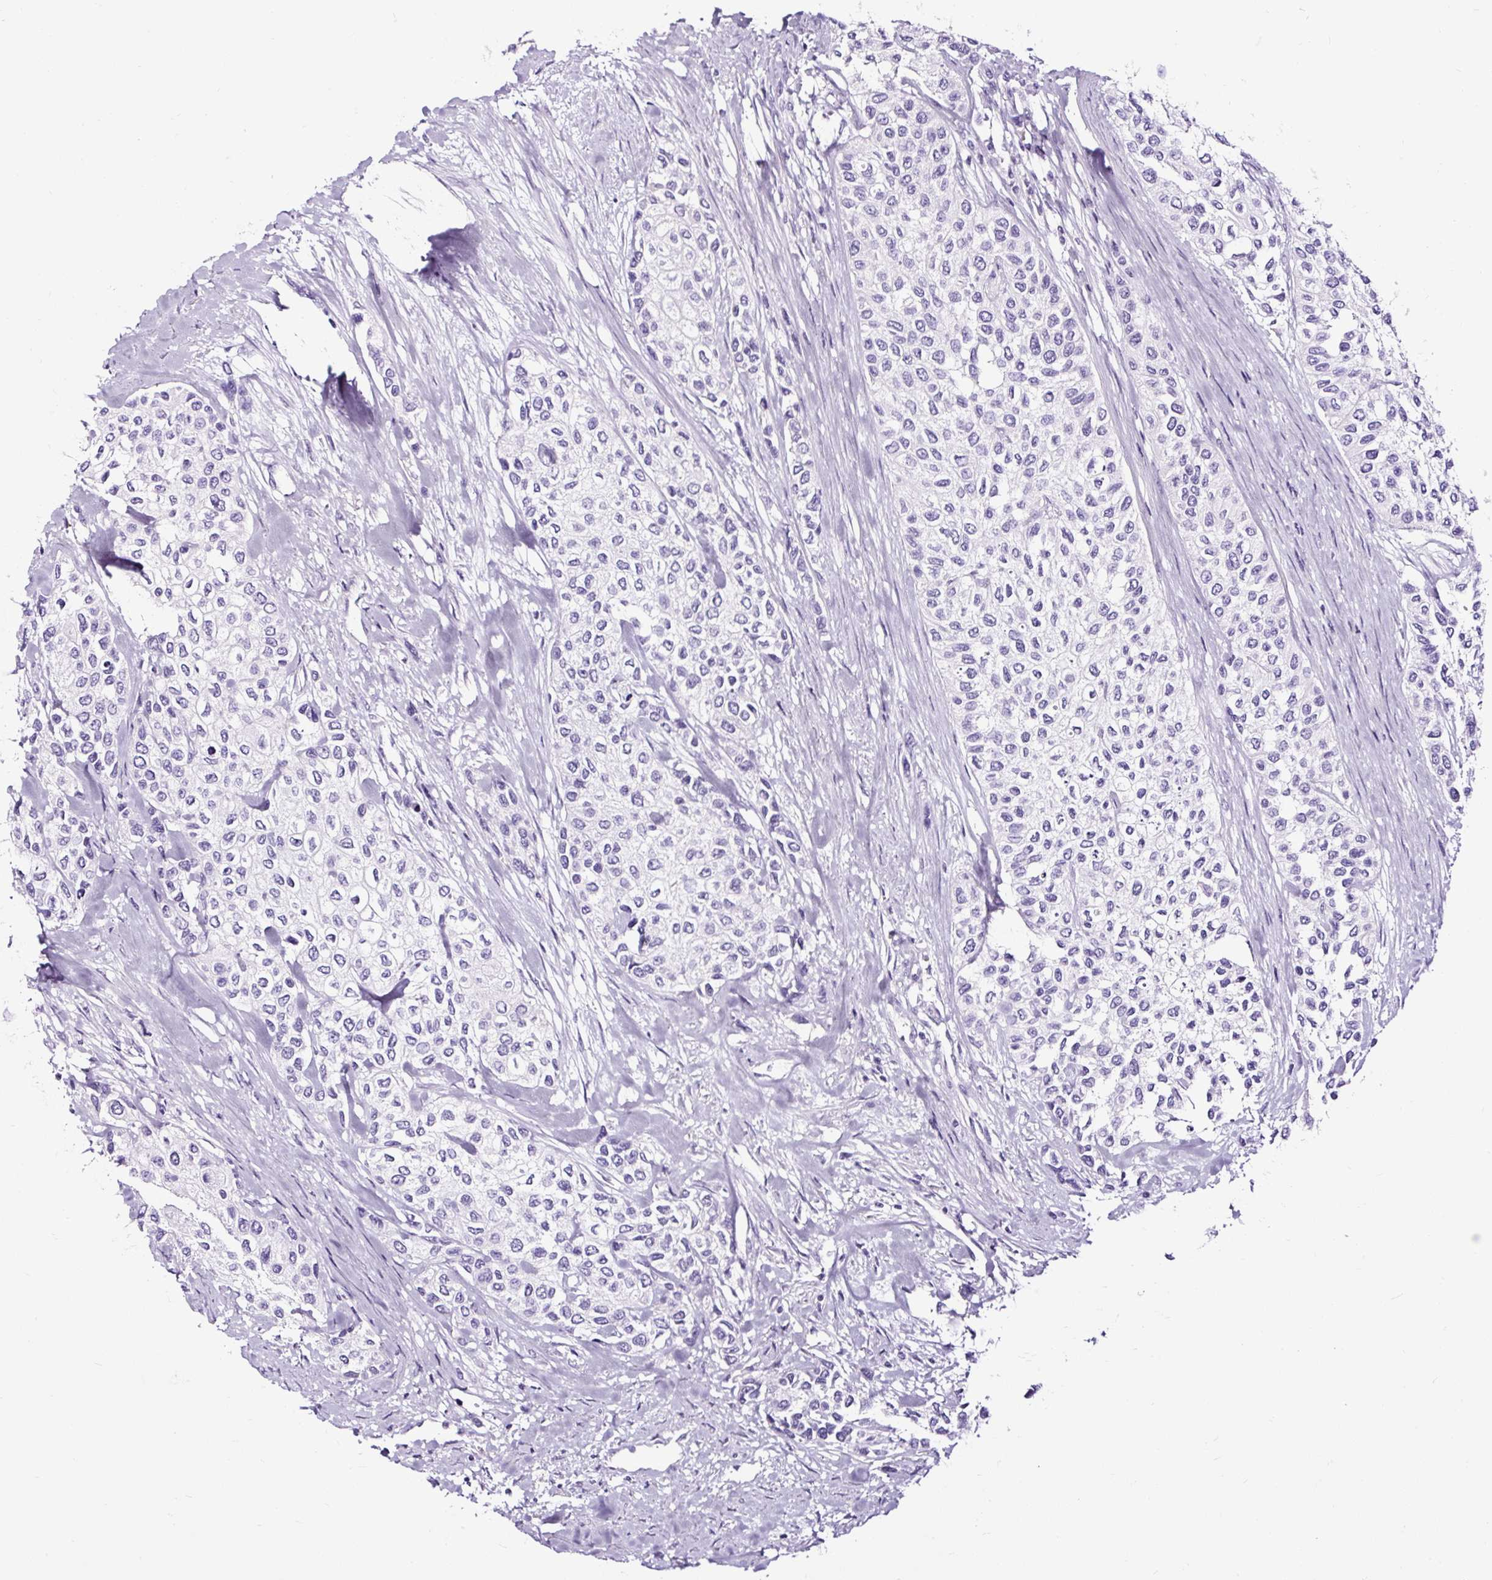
{"staining": {"intensity": "negative", "quantity": "none", "location": "none"}, "tissue": "urothelial cancer", "cell_type": "Tumor cells", "image_type": "cancer", "snomed": [{"axis": "morphology", "description": "Normal tissue, NOS"}, {"axis": "morphology", "description": "Urothelial carcinoma, High grade"}, {"axis": "topography", "description": "Vascular tissue"}, {"axis": "topography", "description": "Urinary bladder"}], "caption": "A micrograph of urothelial carcinoma (high-grade) stained for a protein demonstrates no brown staining in tumor cells. The staining is performed using DAB brown chromogen with nuclei counter-stained in using hematoxylin.", "gene": "NPHS2", "patient": {"sex": "female", "age": 56}}